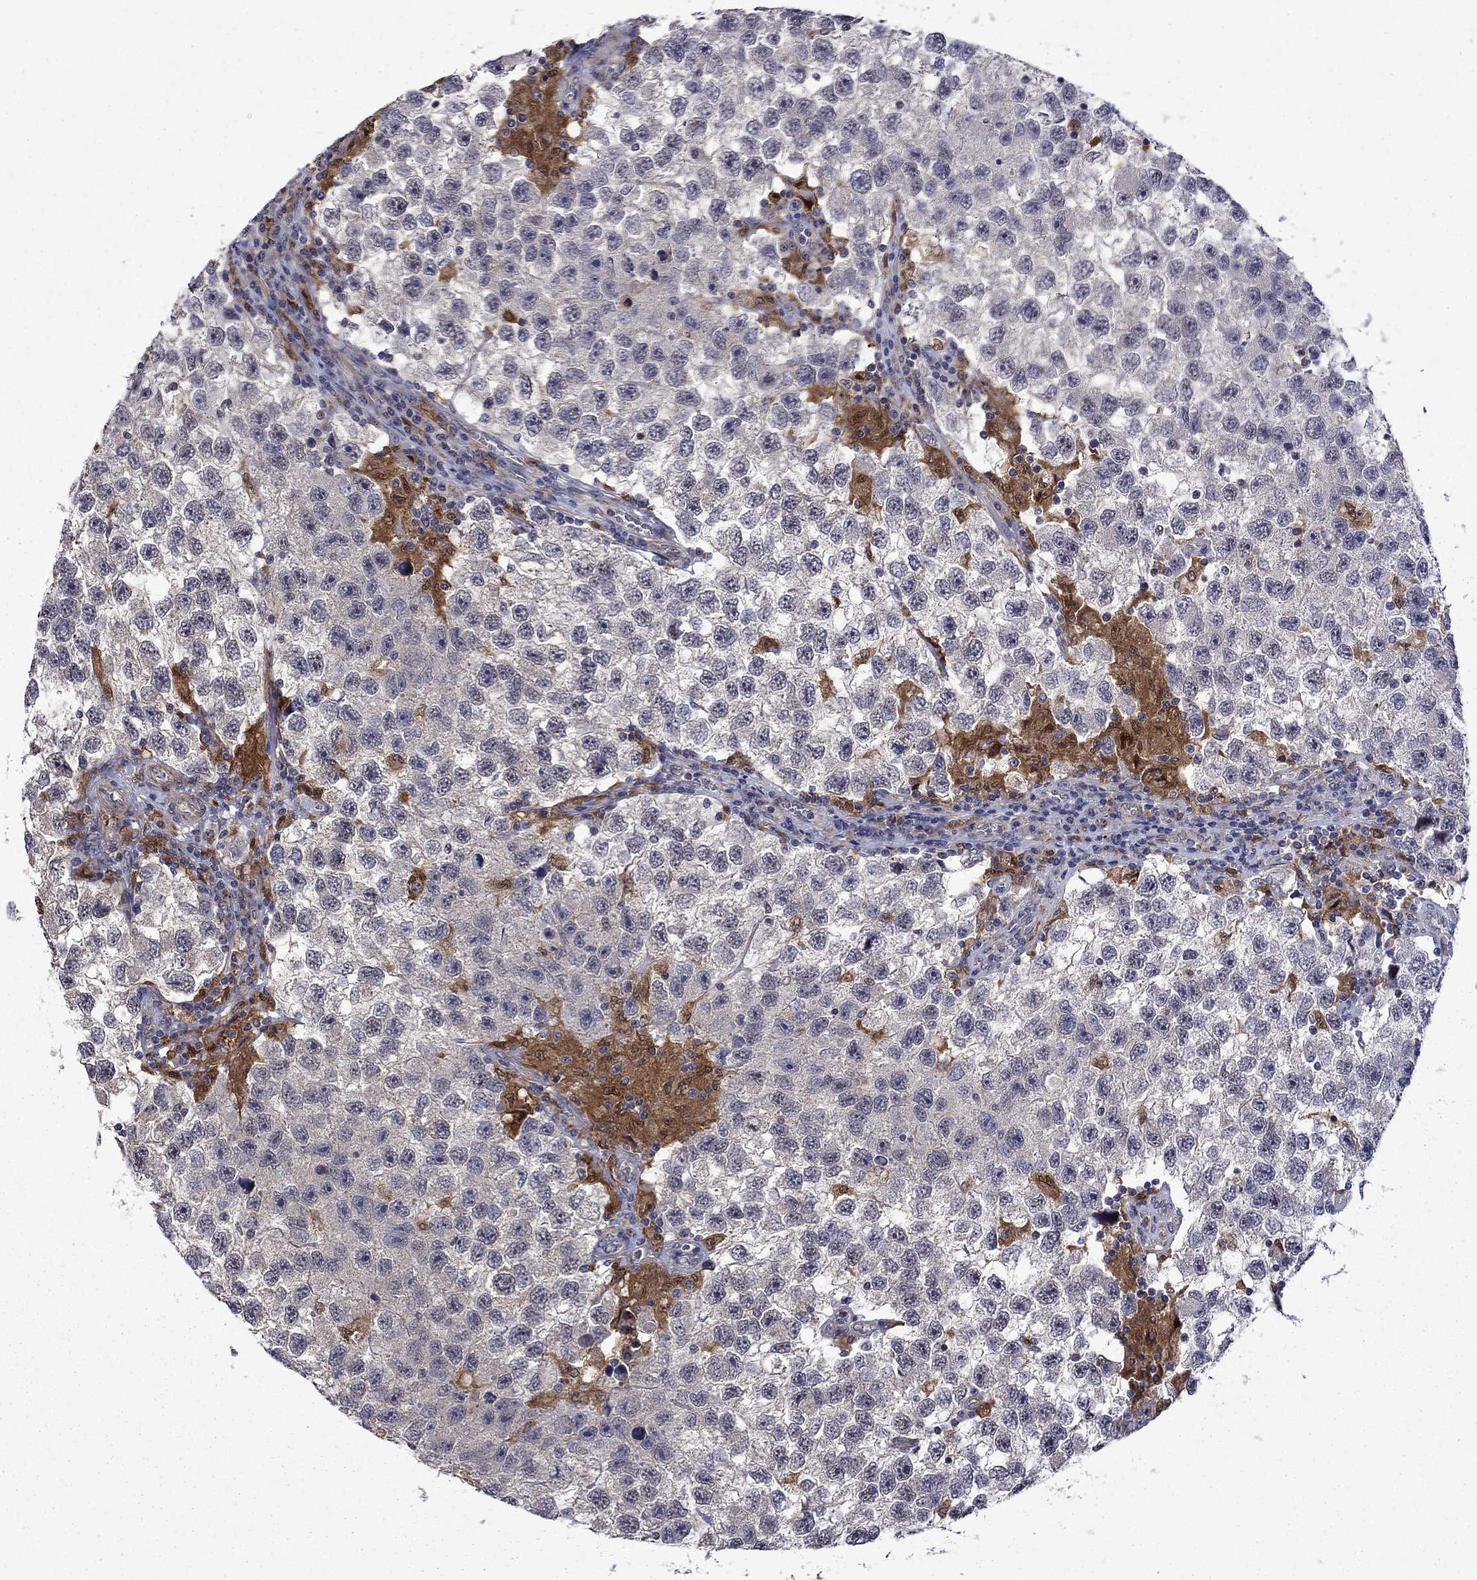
{"staining": {"intensity": "negative", "quantity": "none", "location": "none"}, "tissue": "testis cancer", "cell_type": "Tumor cells", "image_type": "cancer", "snomed": [{"axis": "morphology", "description": "Seminoma, NOS"}, {"axis": "topography", "description": "Testis"}], "caption": "High power microscopy histopathology image of an immunohistochemistry micrograph of testis cancer, revealing no significant staining in tumor cells.", "gene": "TPMT", "patient": {"sex": "male", "age": 26}}